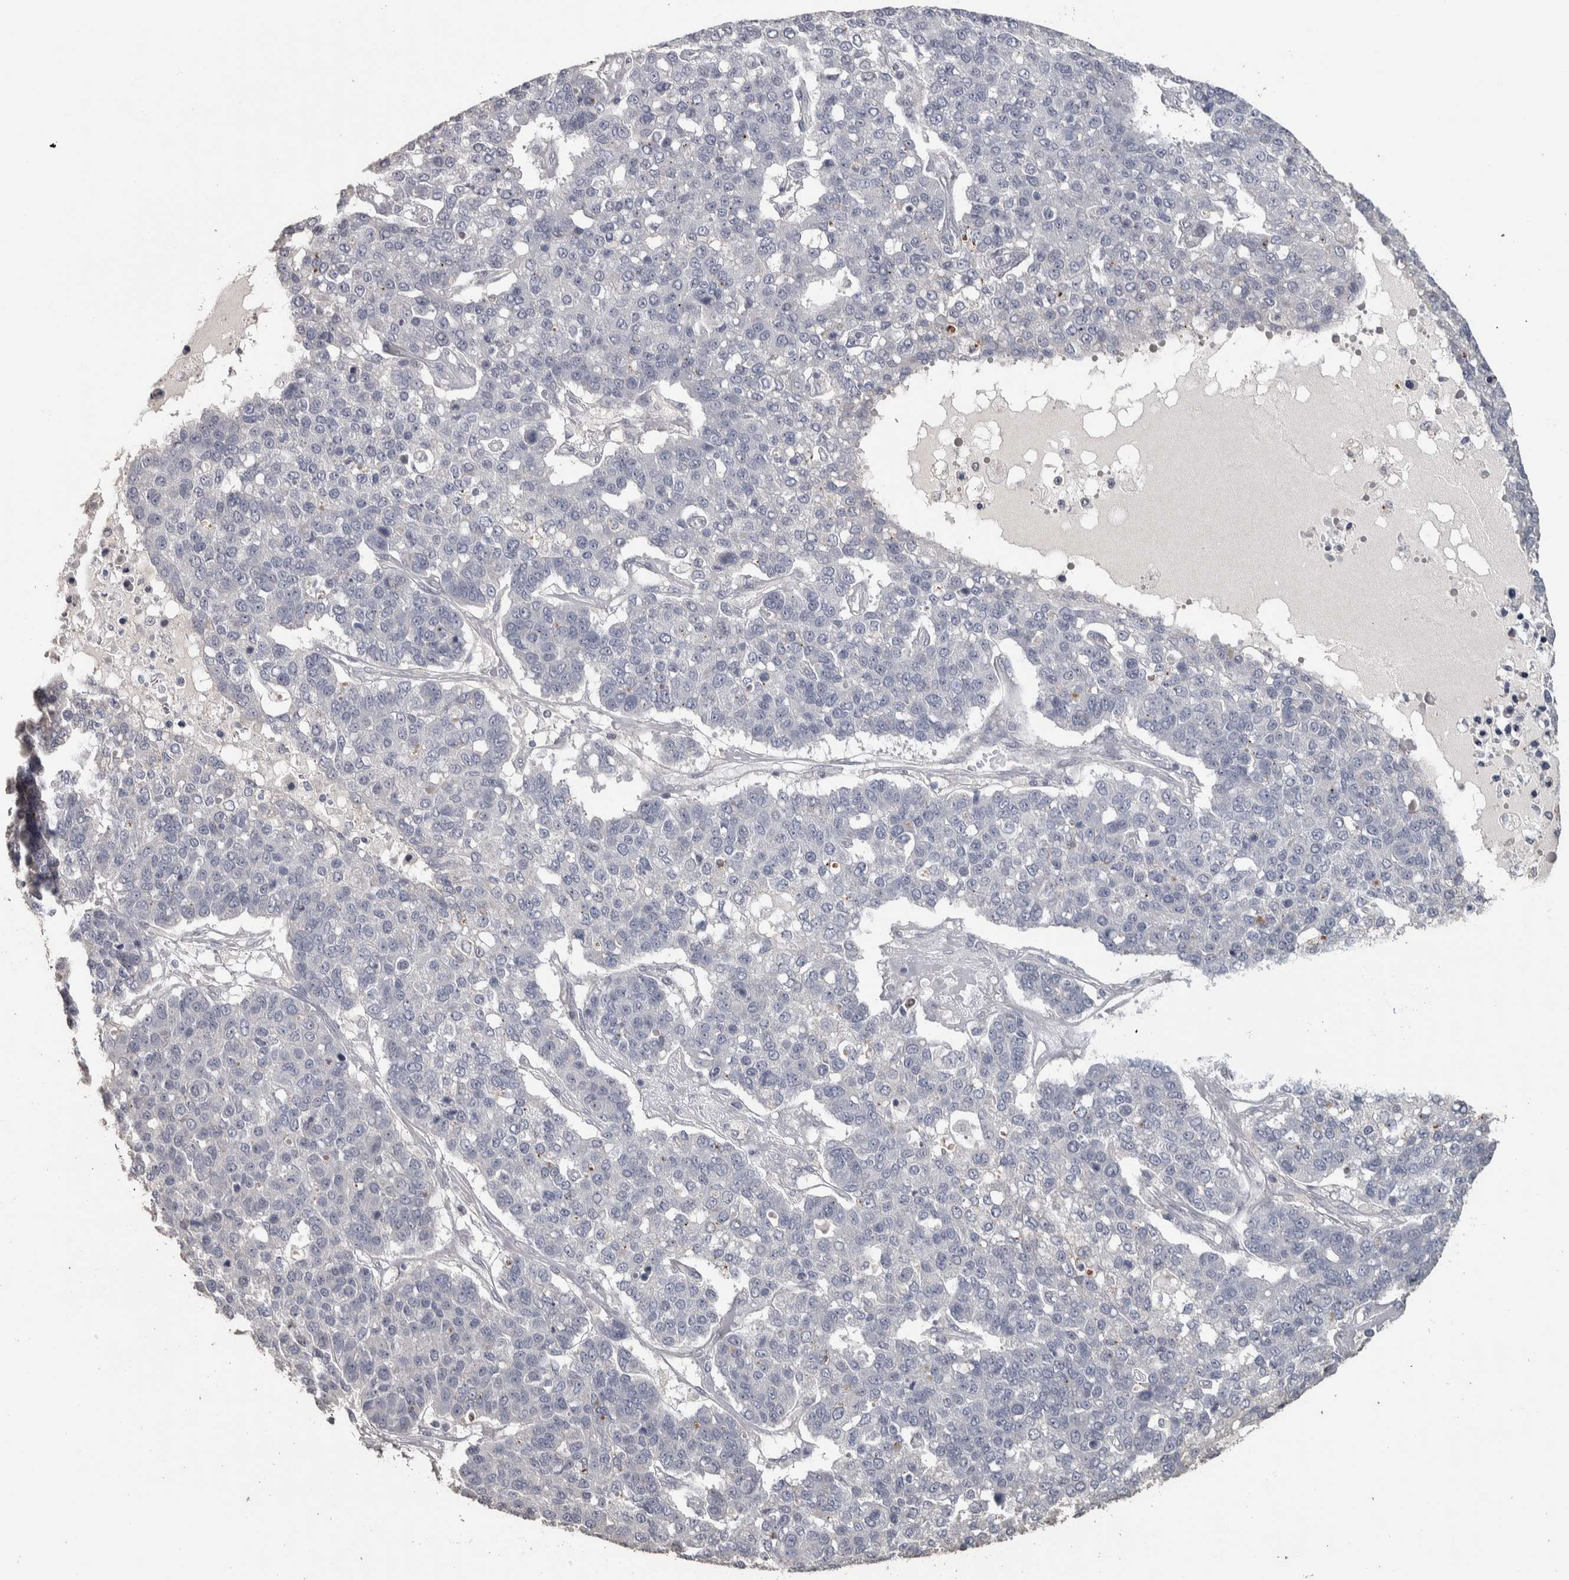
{"staining": {"intensity": "negative", "quantity": "none", "location": "none"}, "tissue": "pancreatic cancer", "cell_type": "Tumor cells", "image_type": "cancer", "snomed": [{"axis": "morphology", "description": "Adenocarcinoma, NOS"}, {"axis": "topography", "description": "Pancreas"}], "caption": "The IHC image has no significant staining in tumor cells of pancreatic cancer (adenocarcinoma) tissue.", "gene": "NECAB1", "patient": {"sex": "female", "age": 61}}